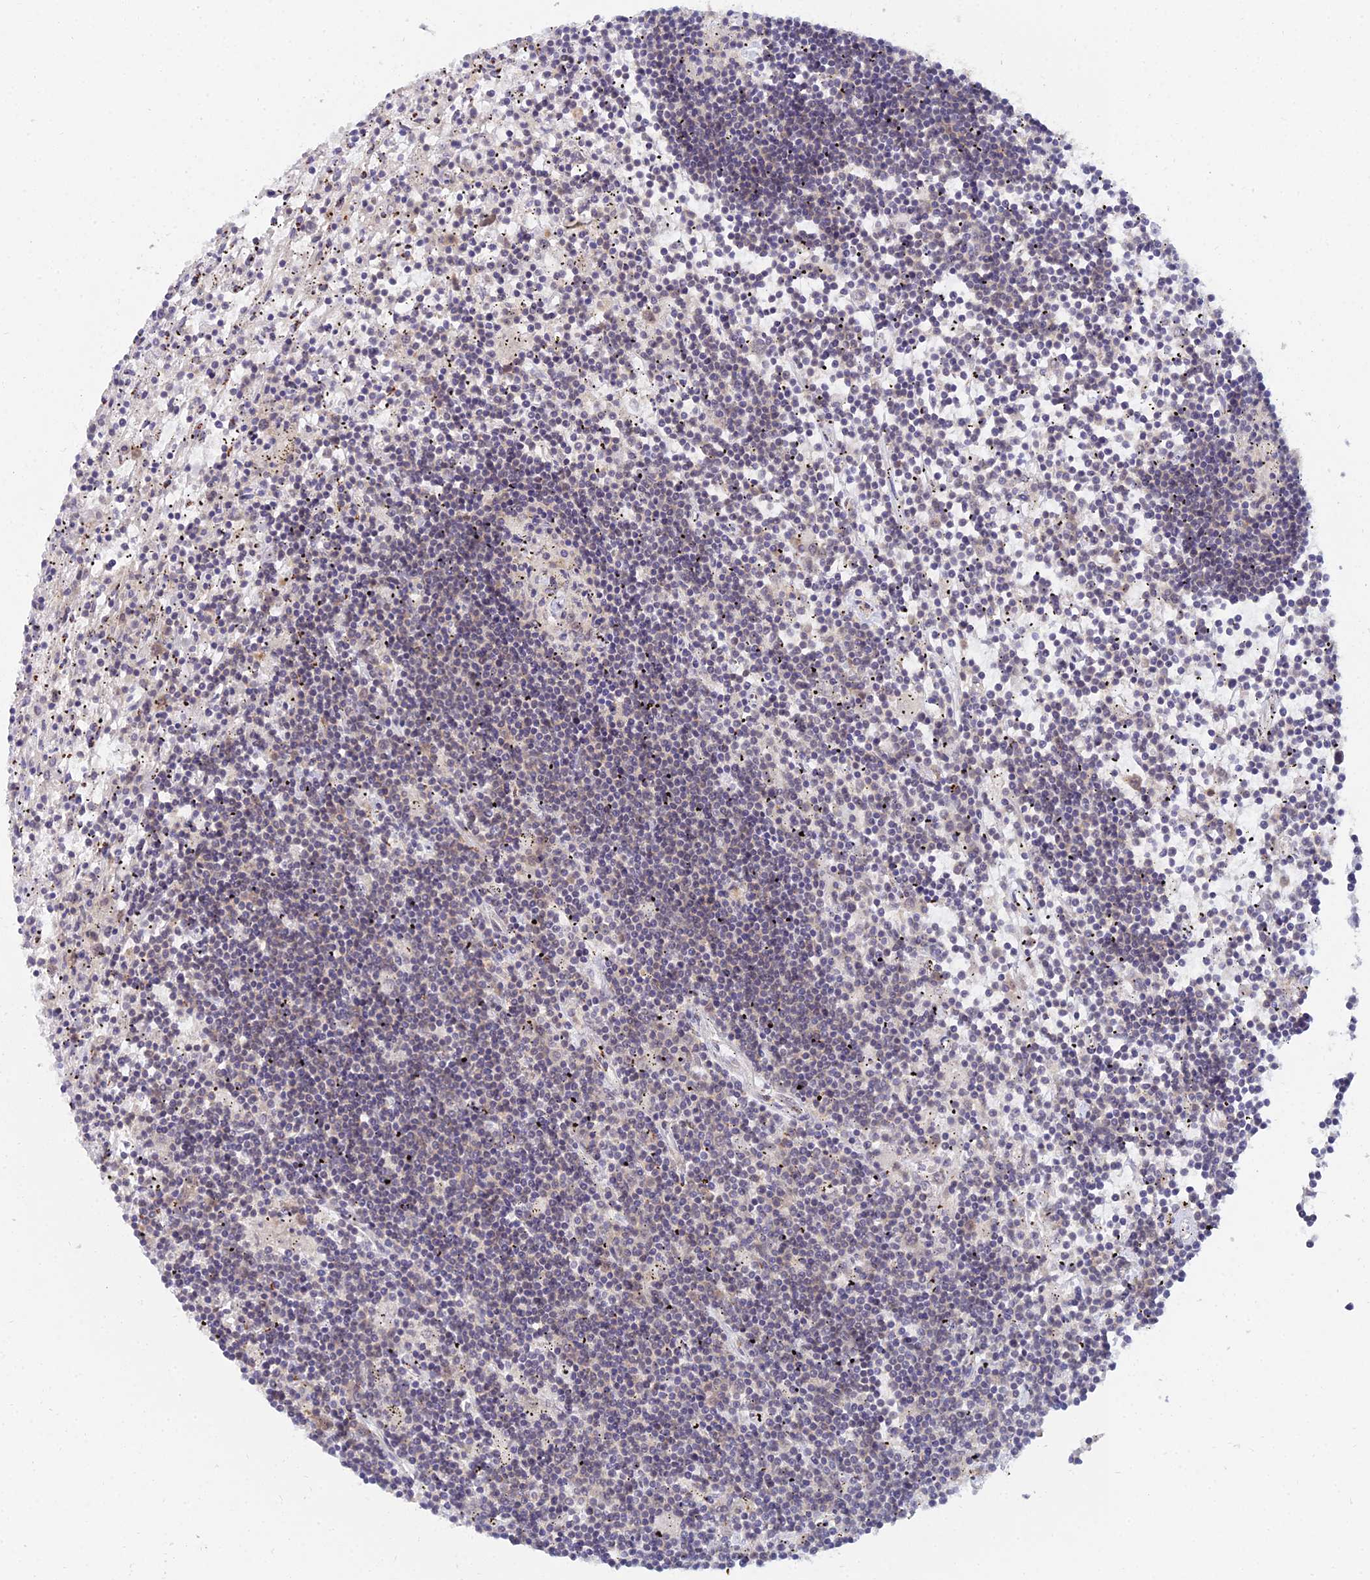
{"staining": {"intensity": "negative", "quantity": "none", "location": "none"}, "tissue": "lymphoma", "cell_type": "Tumor cells", "image_type": "cancer", "snomed": [{"axis": "morphology", "description": "Malignant lymphoma, non-Hodgkin's type, Low grade"}, {"axis": "topography", "description": "Spleen"}], "caption": "Micrograph shows no significant protein positivity in tumor cells of lymphoma.", "gene": "THOC3", "patient": {"sex": "male", "age": 76}}